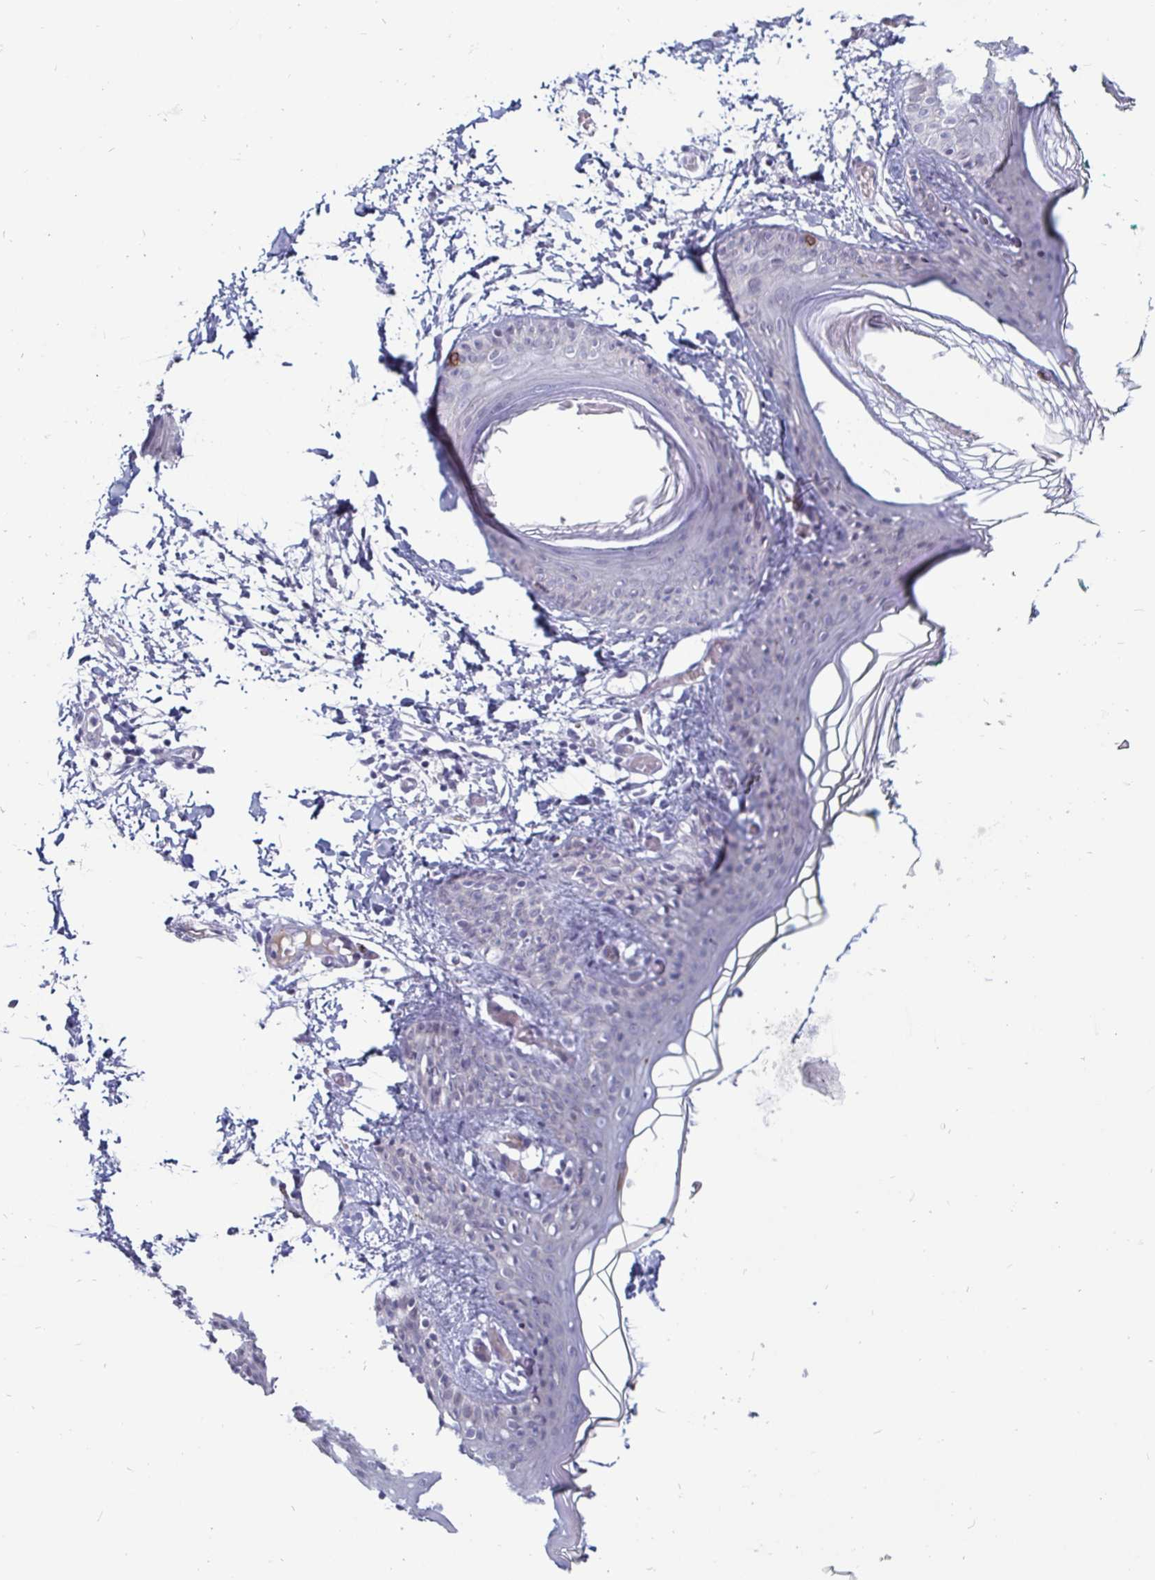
{"staining": {"intensity": "negative", "quantity": "none", "location": "none"}, "tissue": "skin", "cell_type": "Fibroblasts", "image_type": "normal", "snomed": [{"axis": "morphology", "description": "Normal tissue, NOS"}, {"axis": "topography", "description": "Skin"}], "caption": "High magnification brightfield microscopy of benign skin stained with DAB (3,3'-diaminobenzidine) (brown) and counterstained with hematoxylin (blue): fibroblasts show no significant staining.", "gene": "OOSP2", "patient": {"sex": "male", "age": 16}}